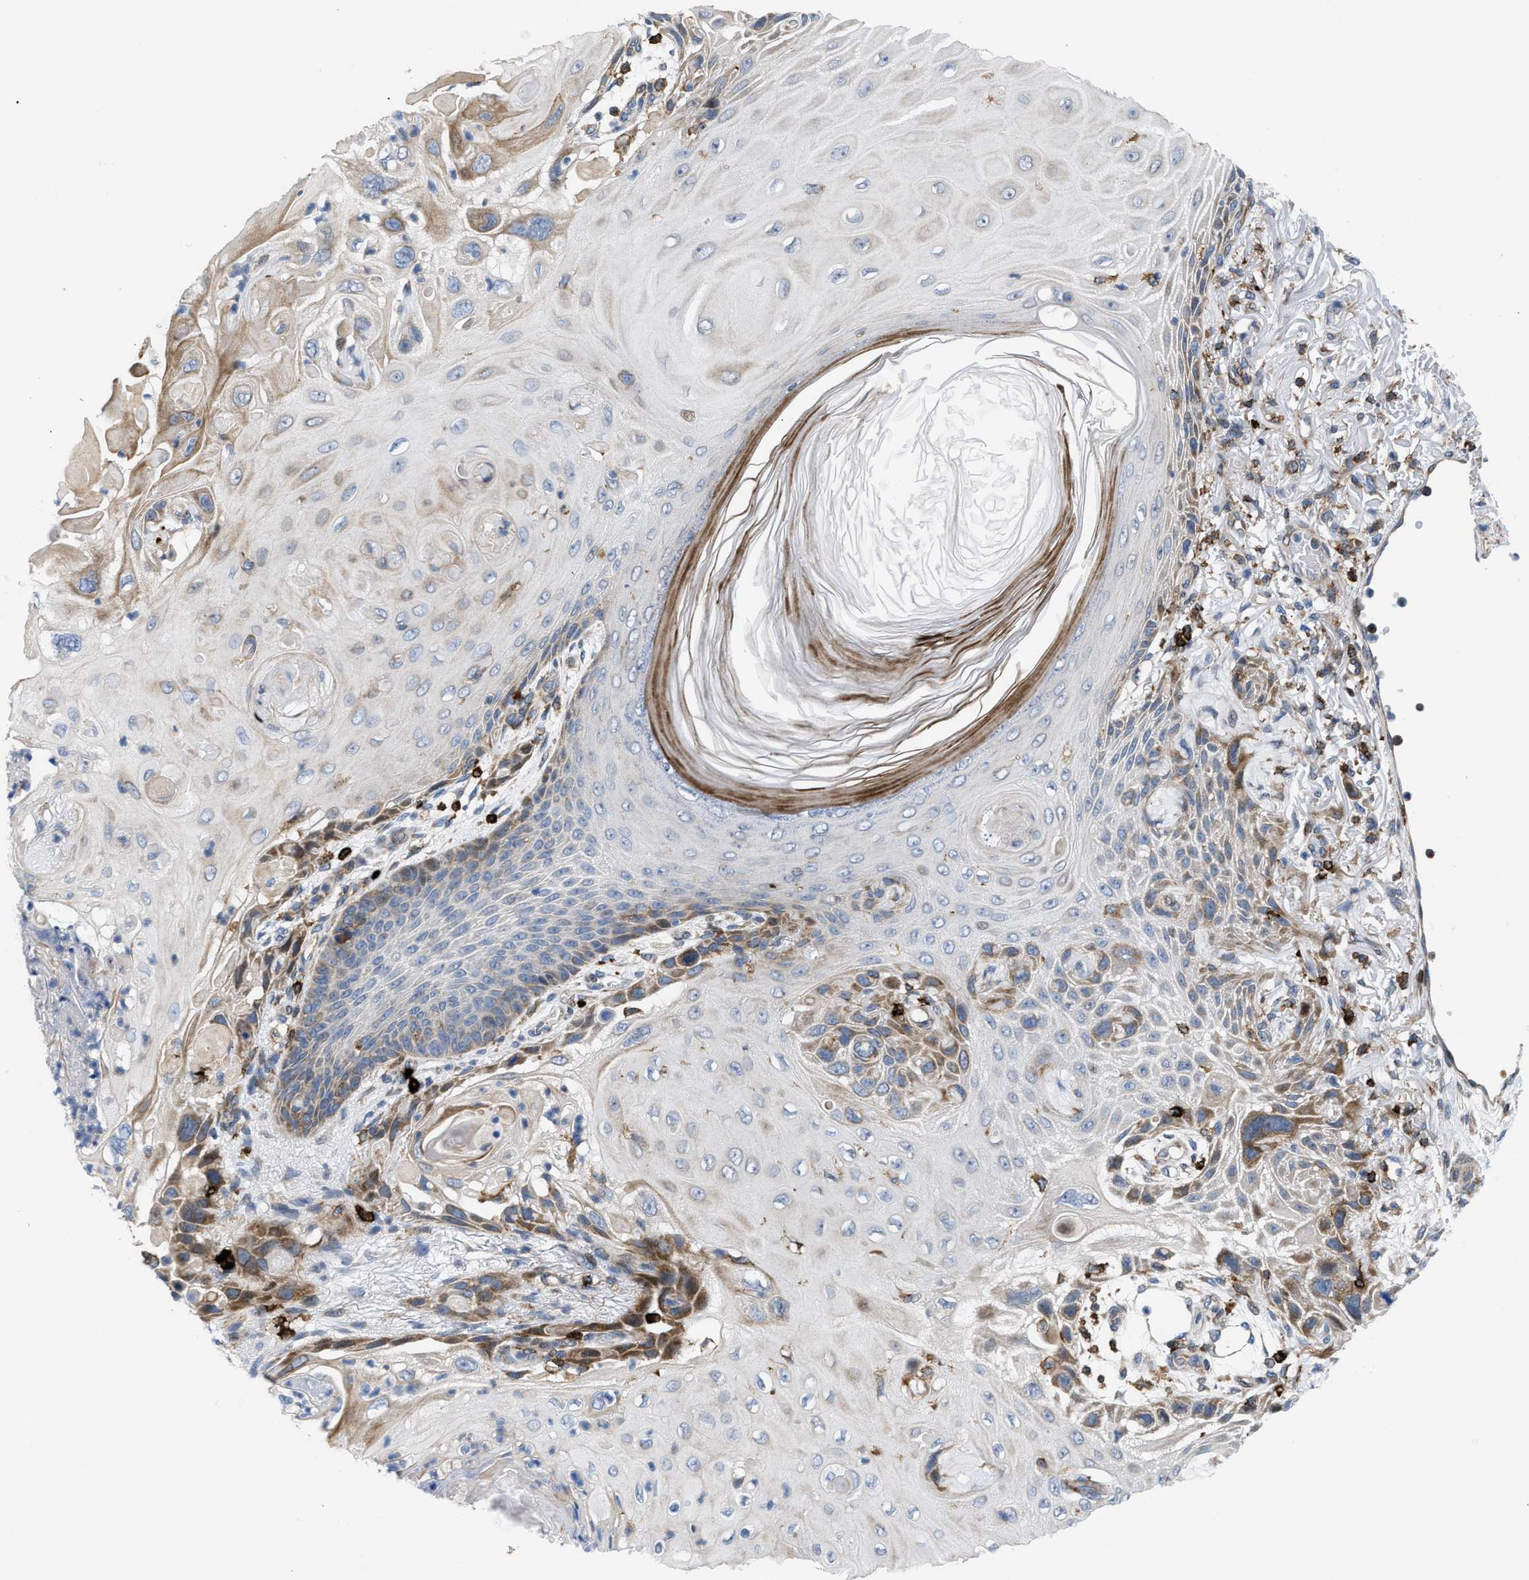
{"staining": {"intensity": "moderate", "quantity": "<25%", "location": "cytoplasmic/membranous"}, "tissue": "skin cancer", "cell_type": "Tumor cells", "image_type": "cancer", "snomed": [{"axis": "morphology", "description": "Squamous cell carcinoma, NOS"}, {"axis": "topography", "description": "Skin"}], "caption": "A photomicrograph showing moderate cytoplasmic/membranous expression in about <25% of tumor cells in skin cancer, as visualized by brown immunohistochemical staining.", "gene": "ATP9A", "patient": {"sex": "female", "age": 77}}